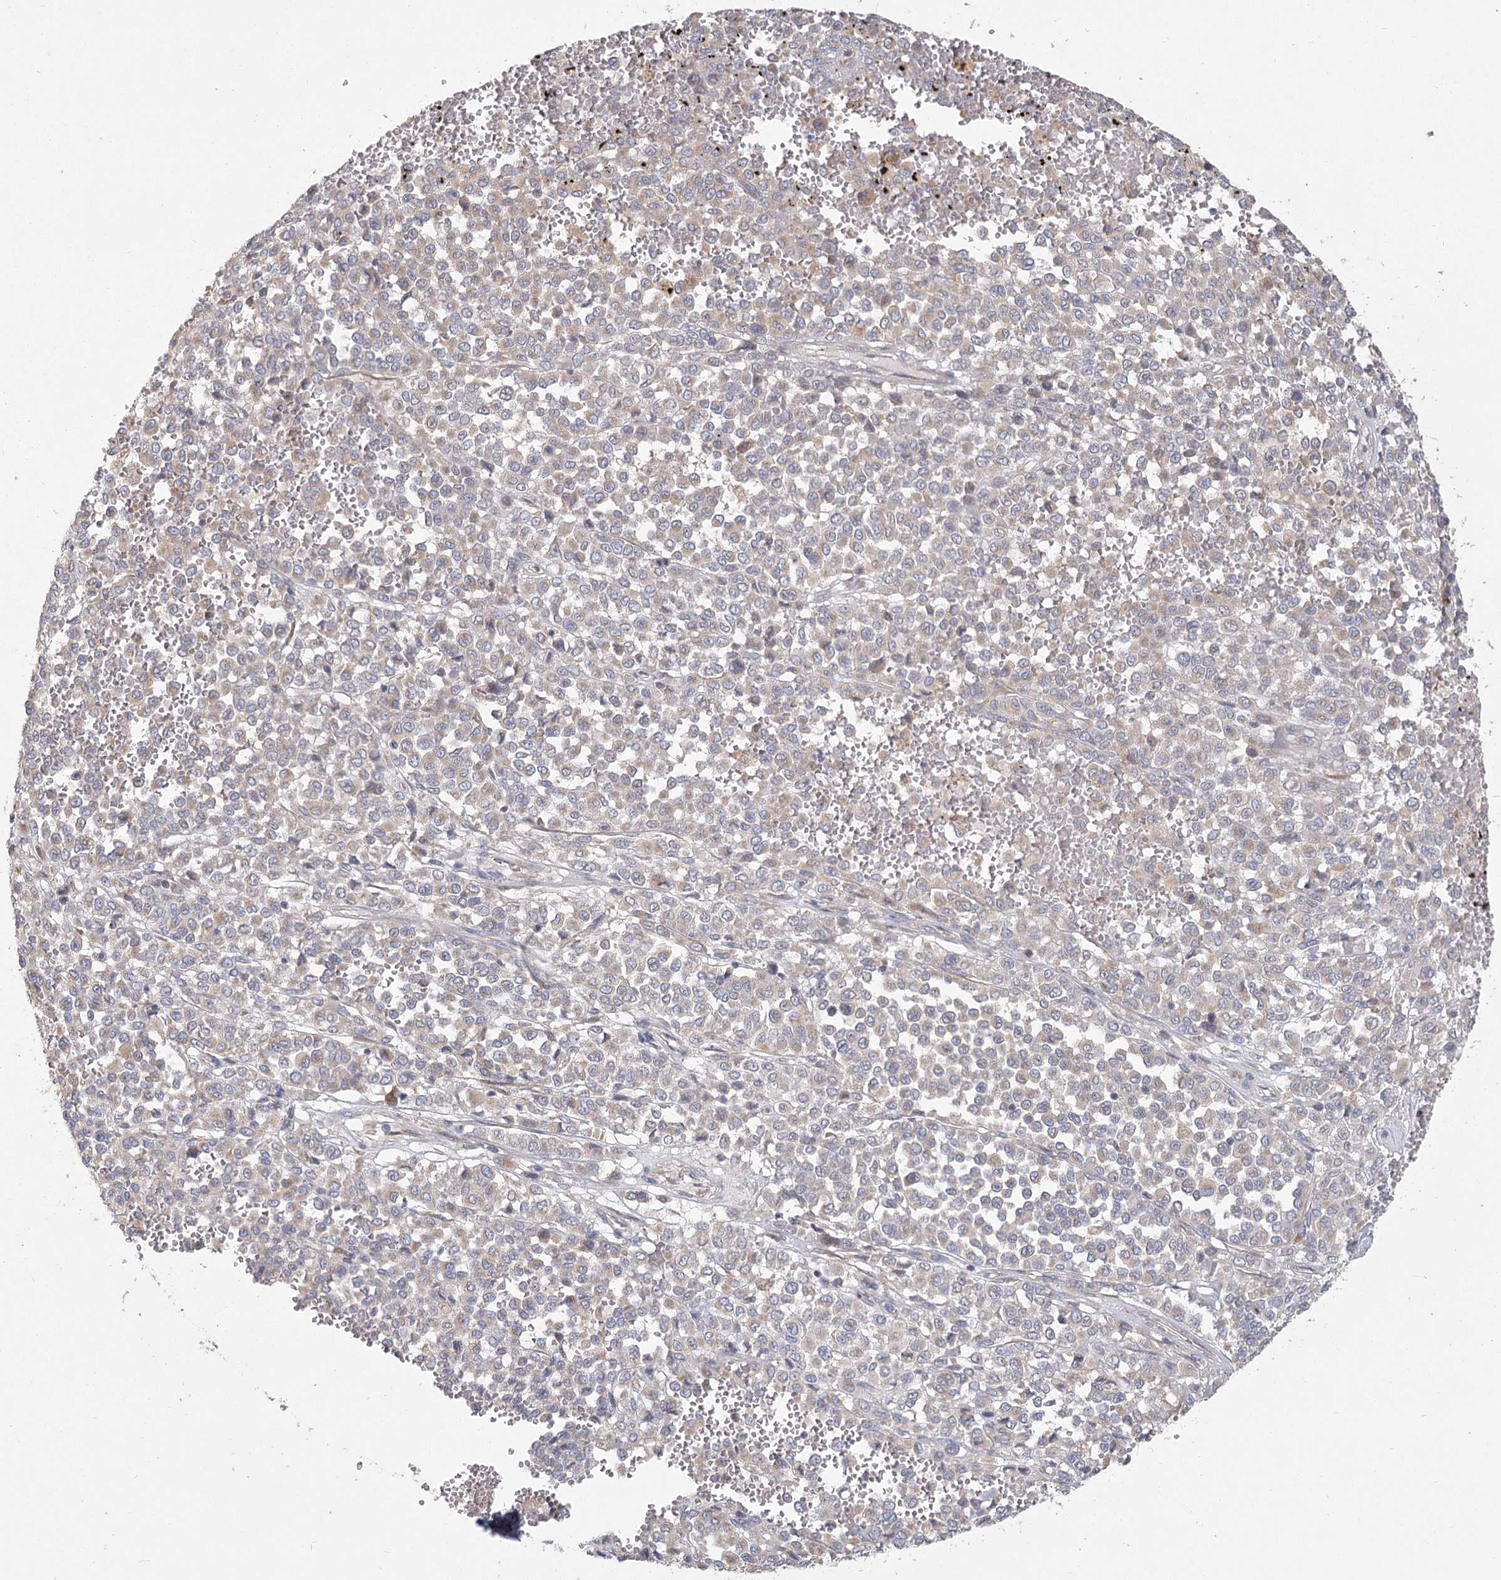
{"staining": {"intensity": "negative", "quantity": "none", "location": "none"}, "tissue": "melanoma", "cell_type": "Tumor cells", "image_type": "cancer", "snomed": [{"axis": "morphology", "description": "Malignant melanoma, Metastatic site"}, {"axis": "topography", "description": "Pancreas"}], "caption": "IHC photomicrograph of neoplastic tissue: malignant melanoma (metastatic site) stained with DAB (3,3'-diaminobenzidine) exhibits no significant protein positivity in tumor cells.", "gene": "CNTLN", "patient": {"sex": "female", "age": 30}}